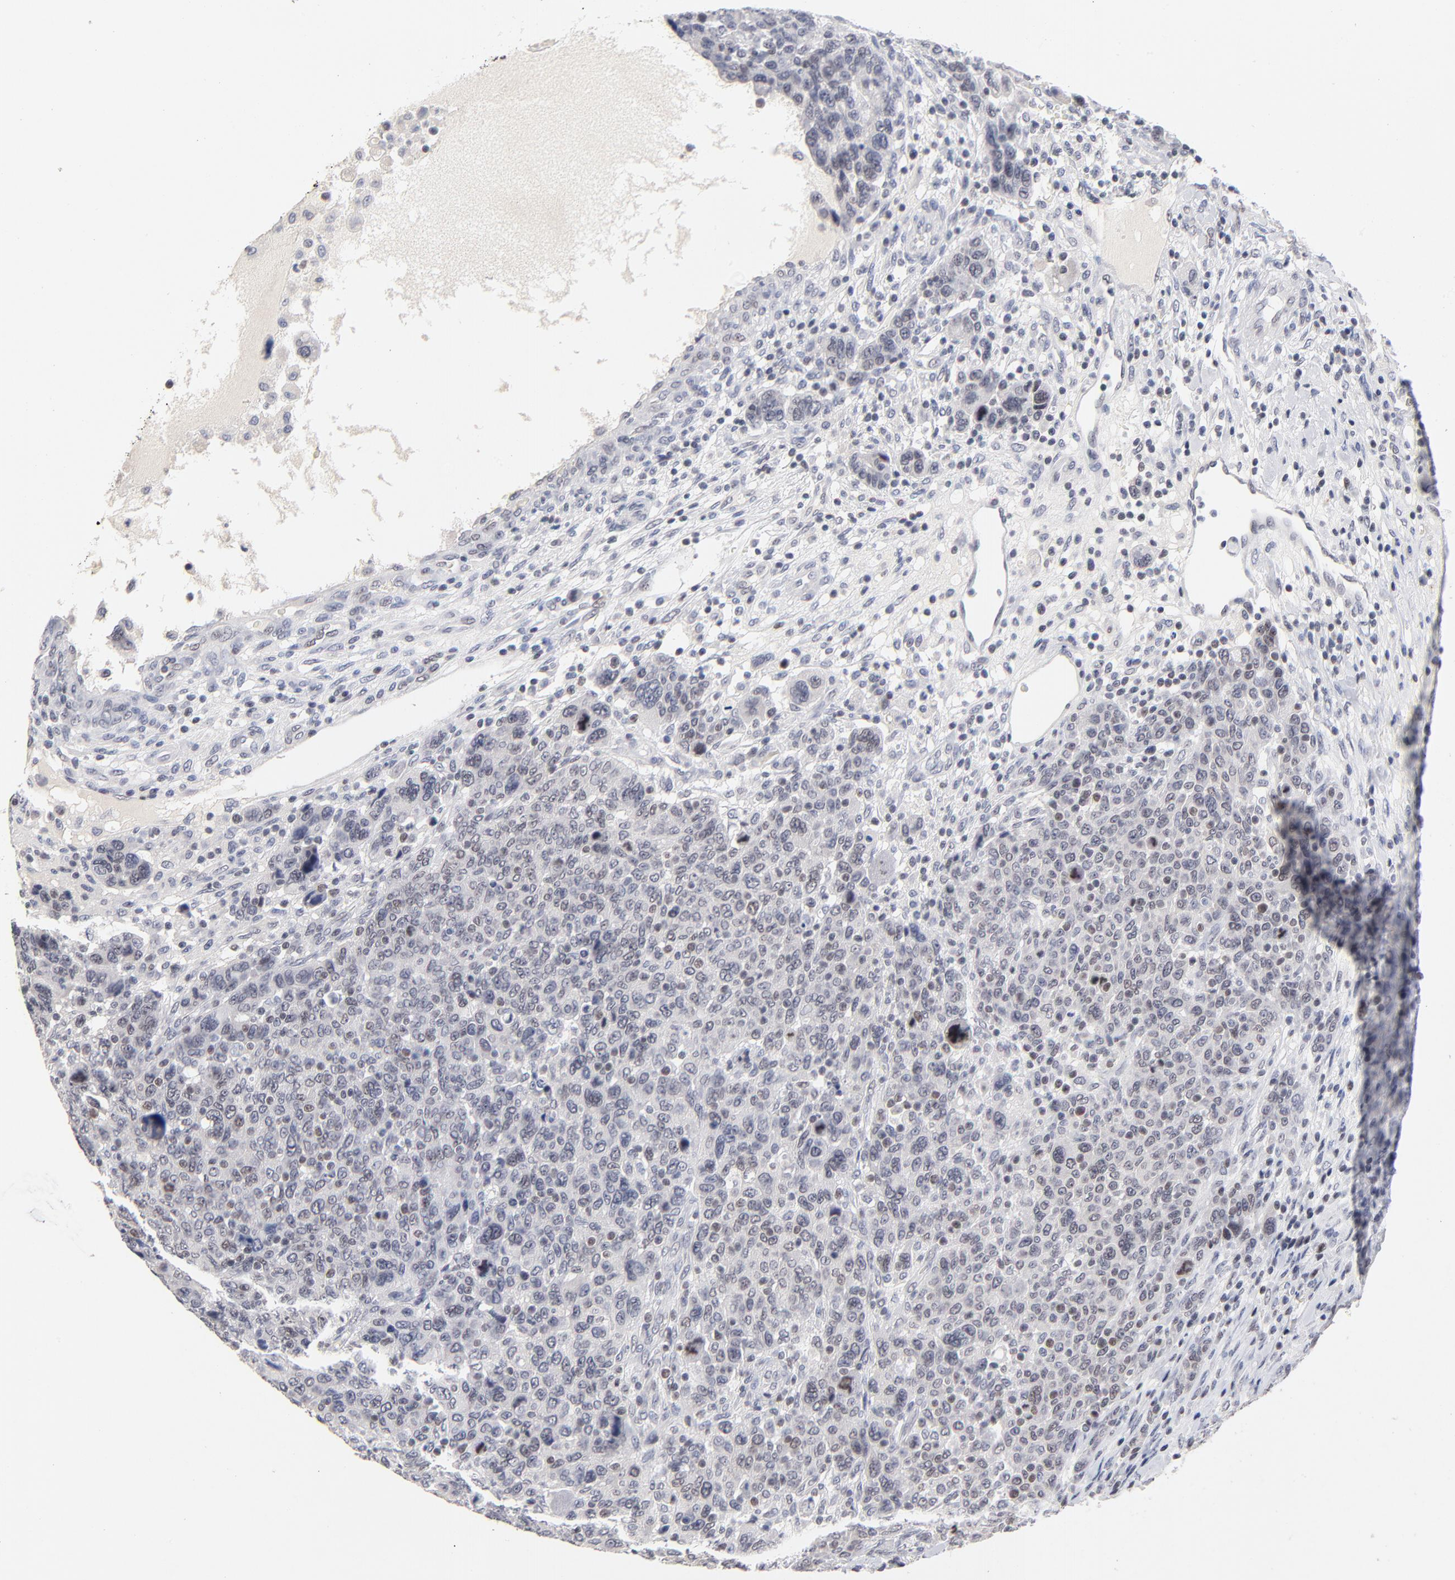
{"staining": {"intensity": "weak", "quantity": "<25%", "location": "nuclear"}, "tissue": "breast cancer", "cell_type": "Tumor cells", "image_type": "cancer", "snomed": [{"axis": "morphology", "description": "Duct carcinoma"}, {"axis": "topography", "description": "Breast"}], "caption": "This is a histopathology image of IHC staining of breast cancer, which shows no positivity in tumor cells.", "gene": "ORC2", "patient": {"sex": "female", "age": 37}}